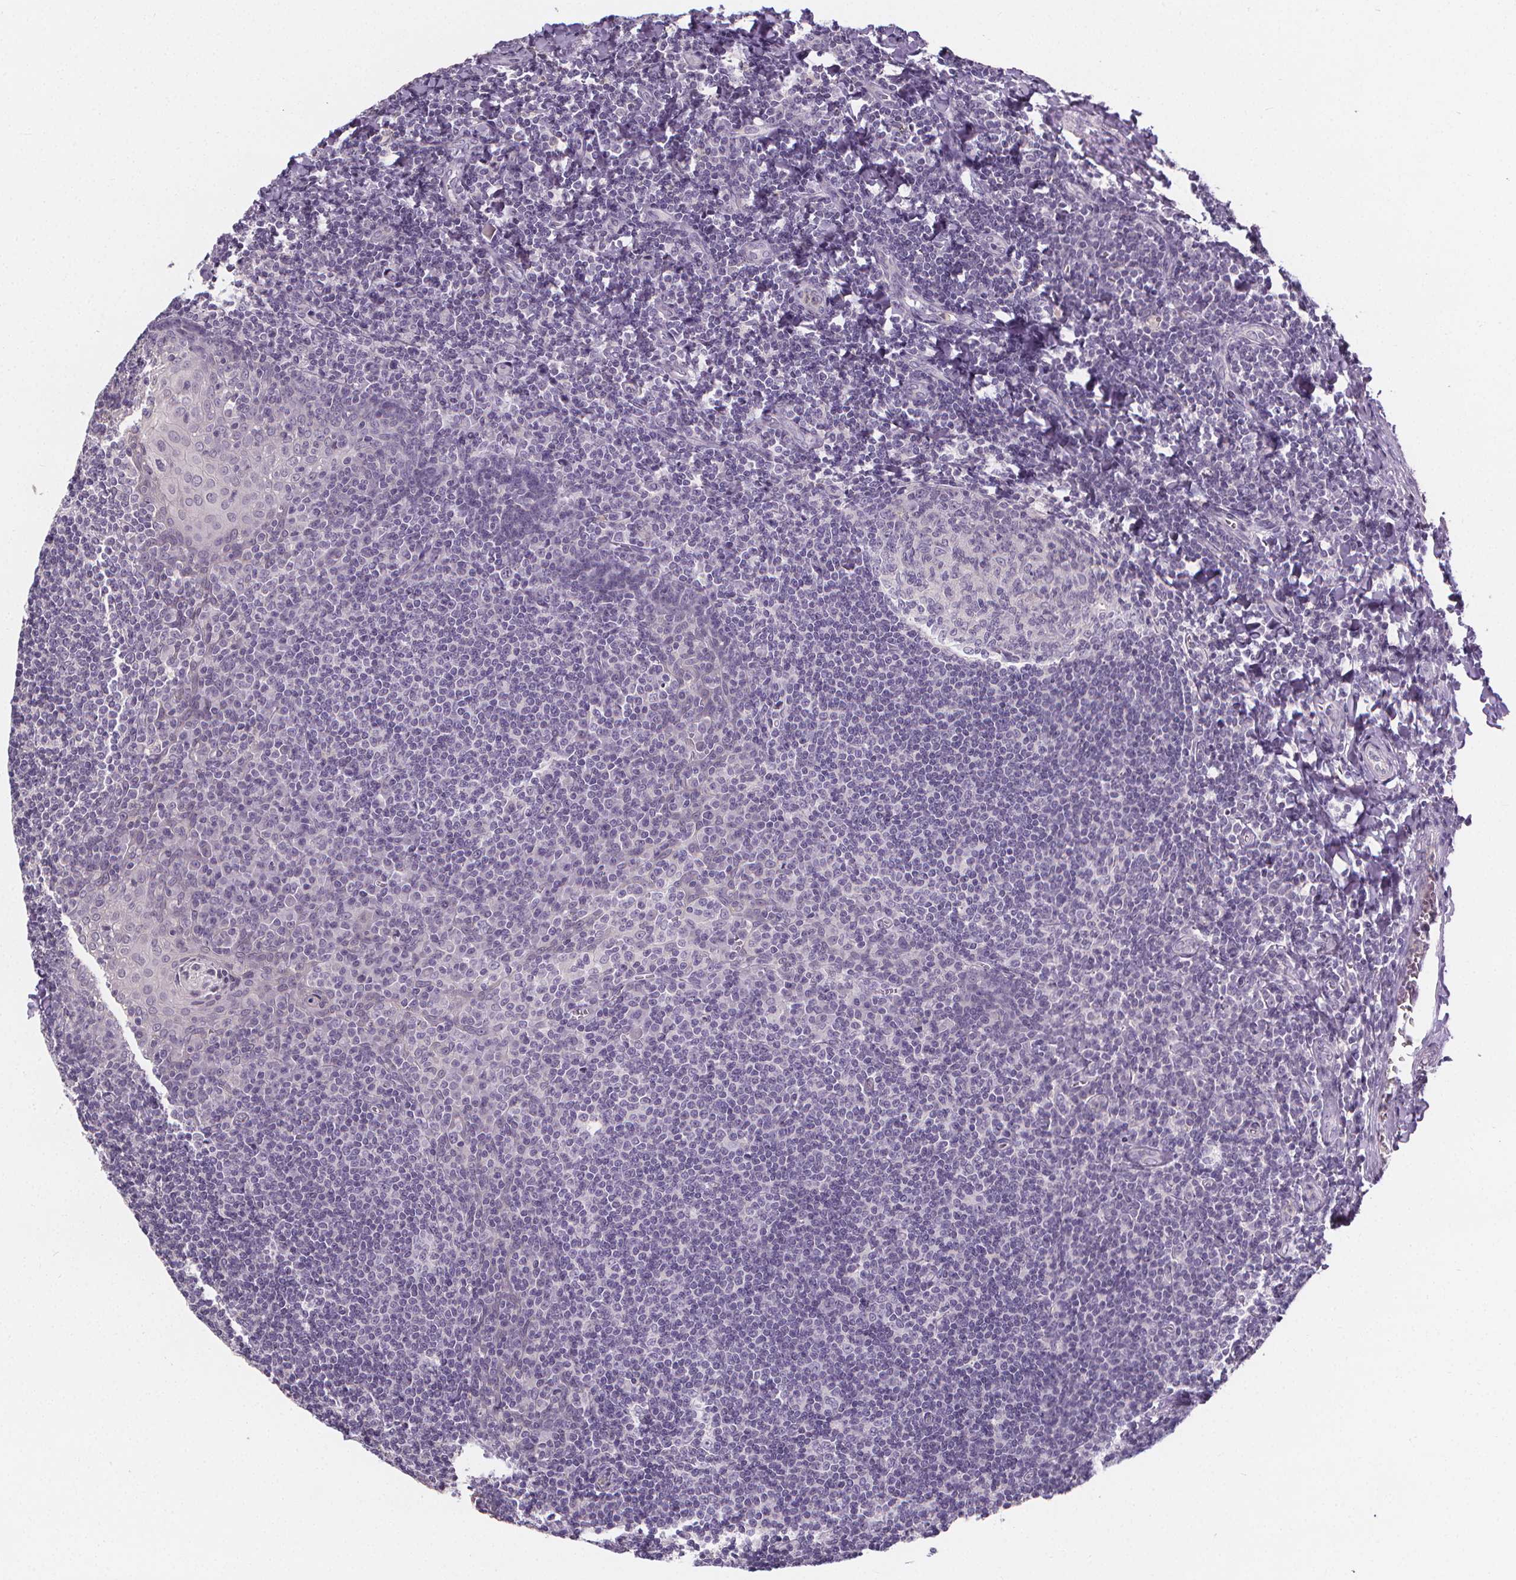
{"staining": {"intensity": "negative", "quantity": "none", "location": "none"}, "tissue": "tonsil", "cell_type": "Germinal center cells", "image_type": "normal", "snomed": [{"axis": "morphology", "description": "Normal tissue, NOS"}, {"axis": "morphology", "description": "Inflammation, NOS"}, {"axis": "topography", "description": "Tonsil"}], "caption": "Immunohistochemical staining of normal tonsil displays no significant positivity in germinal center cells.", "gene": "ATP6V1D", "patient": {"sex": "female", "age": 31}}